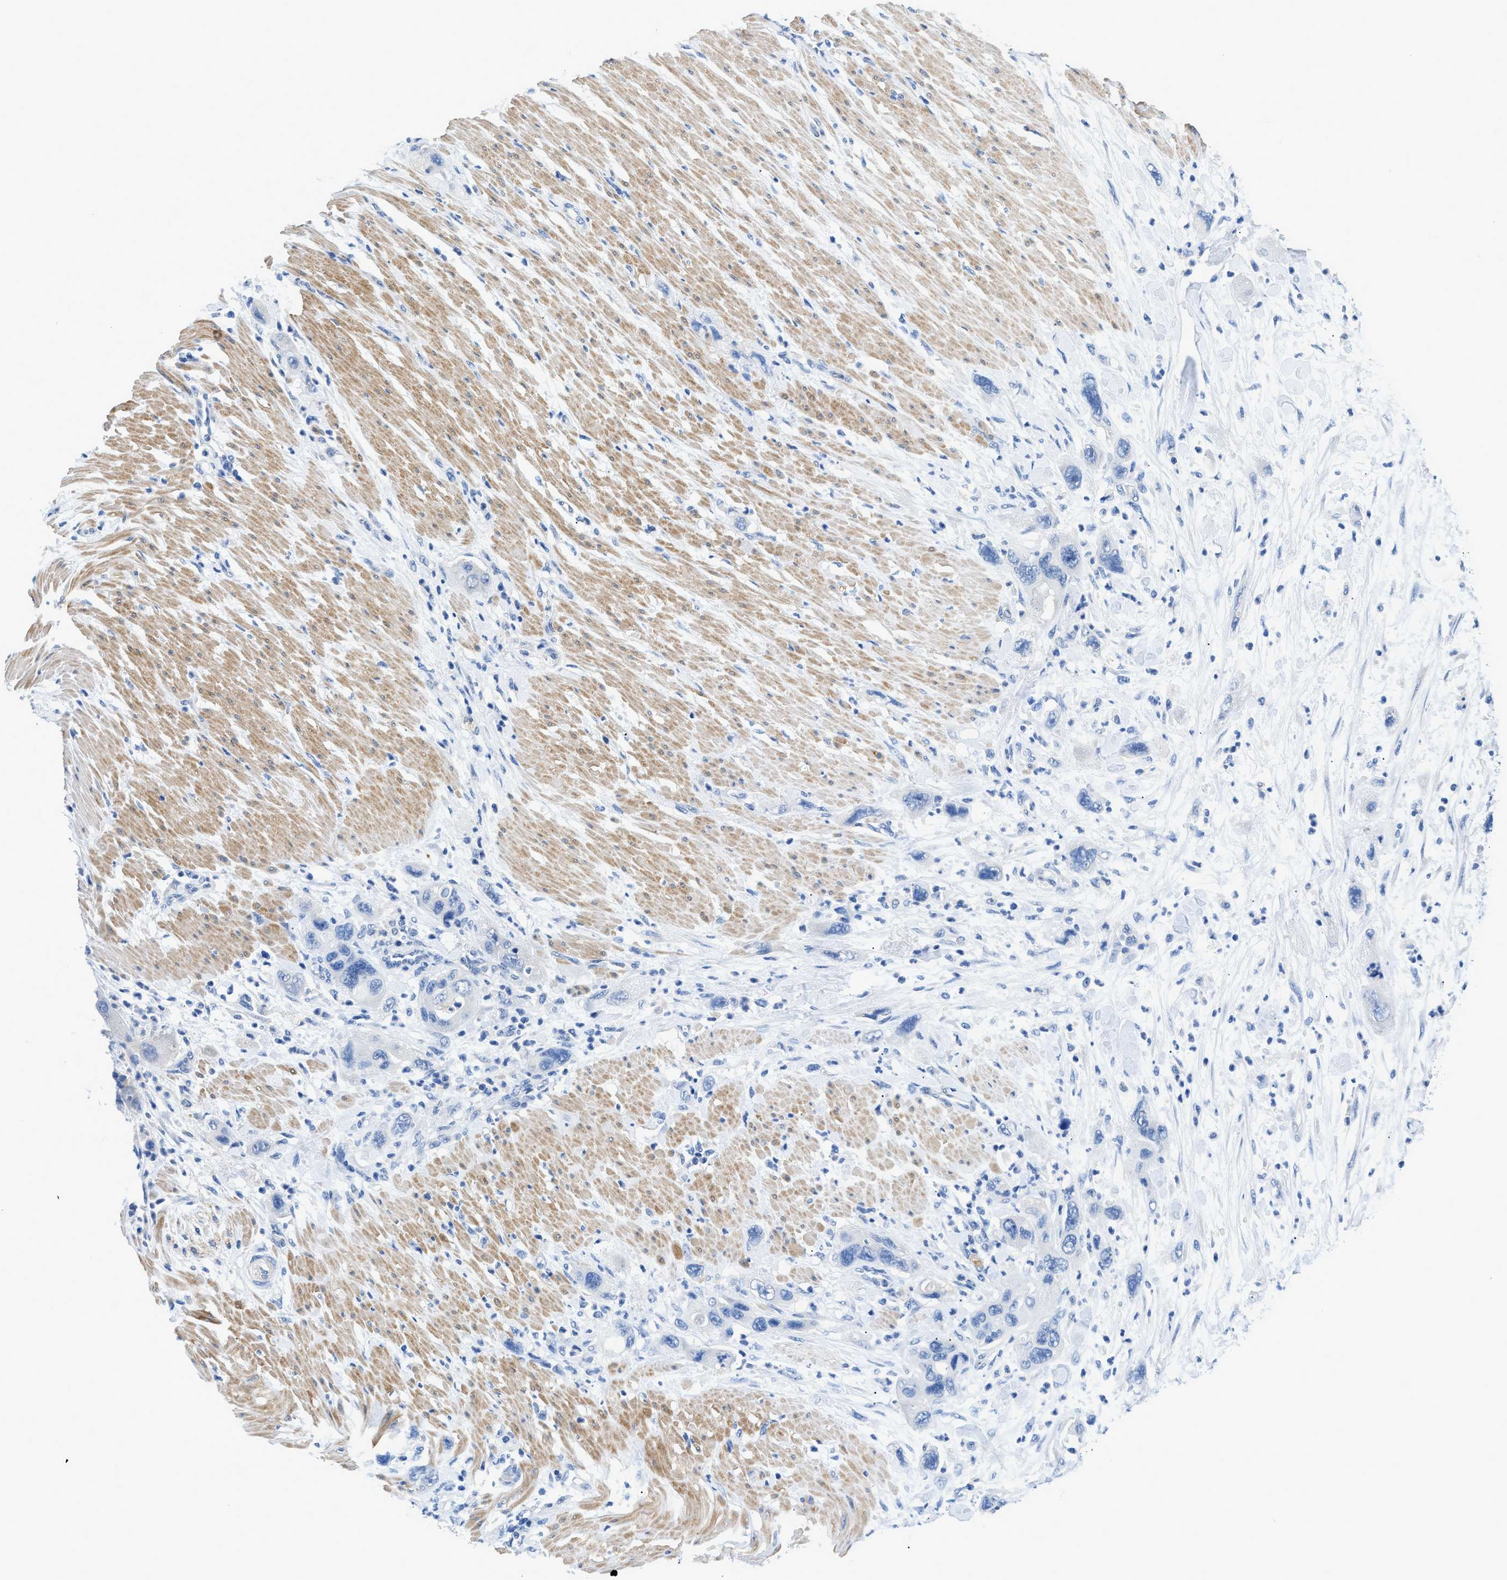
{"staining": {"intensity": "negative", "quantity": "none", "location": "none"}, "tissue": "pancreatic cancer", "cell_type": "Tumor cells", "image_type": "cancer", "snomed": [{"axis": "morphology", "description": "Normal tissue, NOS"}, {"axis": "morphology", "description": "Adenocarcinoma, NOS"}, {"axis": "topography", "description": "Pancreas"}], "caption": "Tumor cells are negative for brown protein staining in pancreatic cancer (adenocarcinoma). The staining is performed using DAB (3,3'-diaminobenzidine) brown chromogen with nuclei counter-stained in using hematoxylin.", "gene": "SLC10A6", "patient": {"sex": "female", "age": 71}}